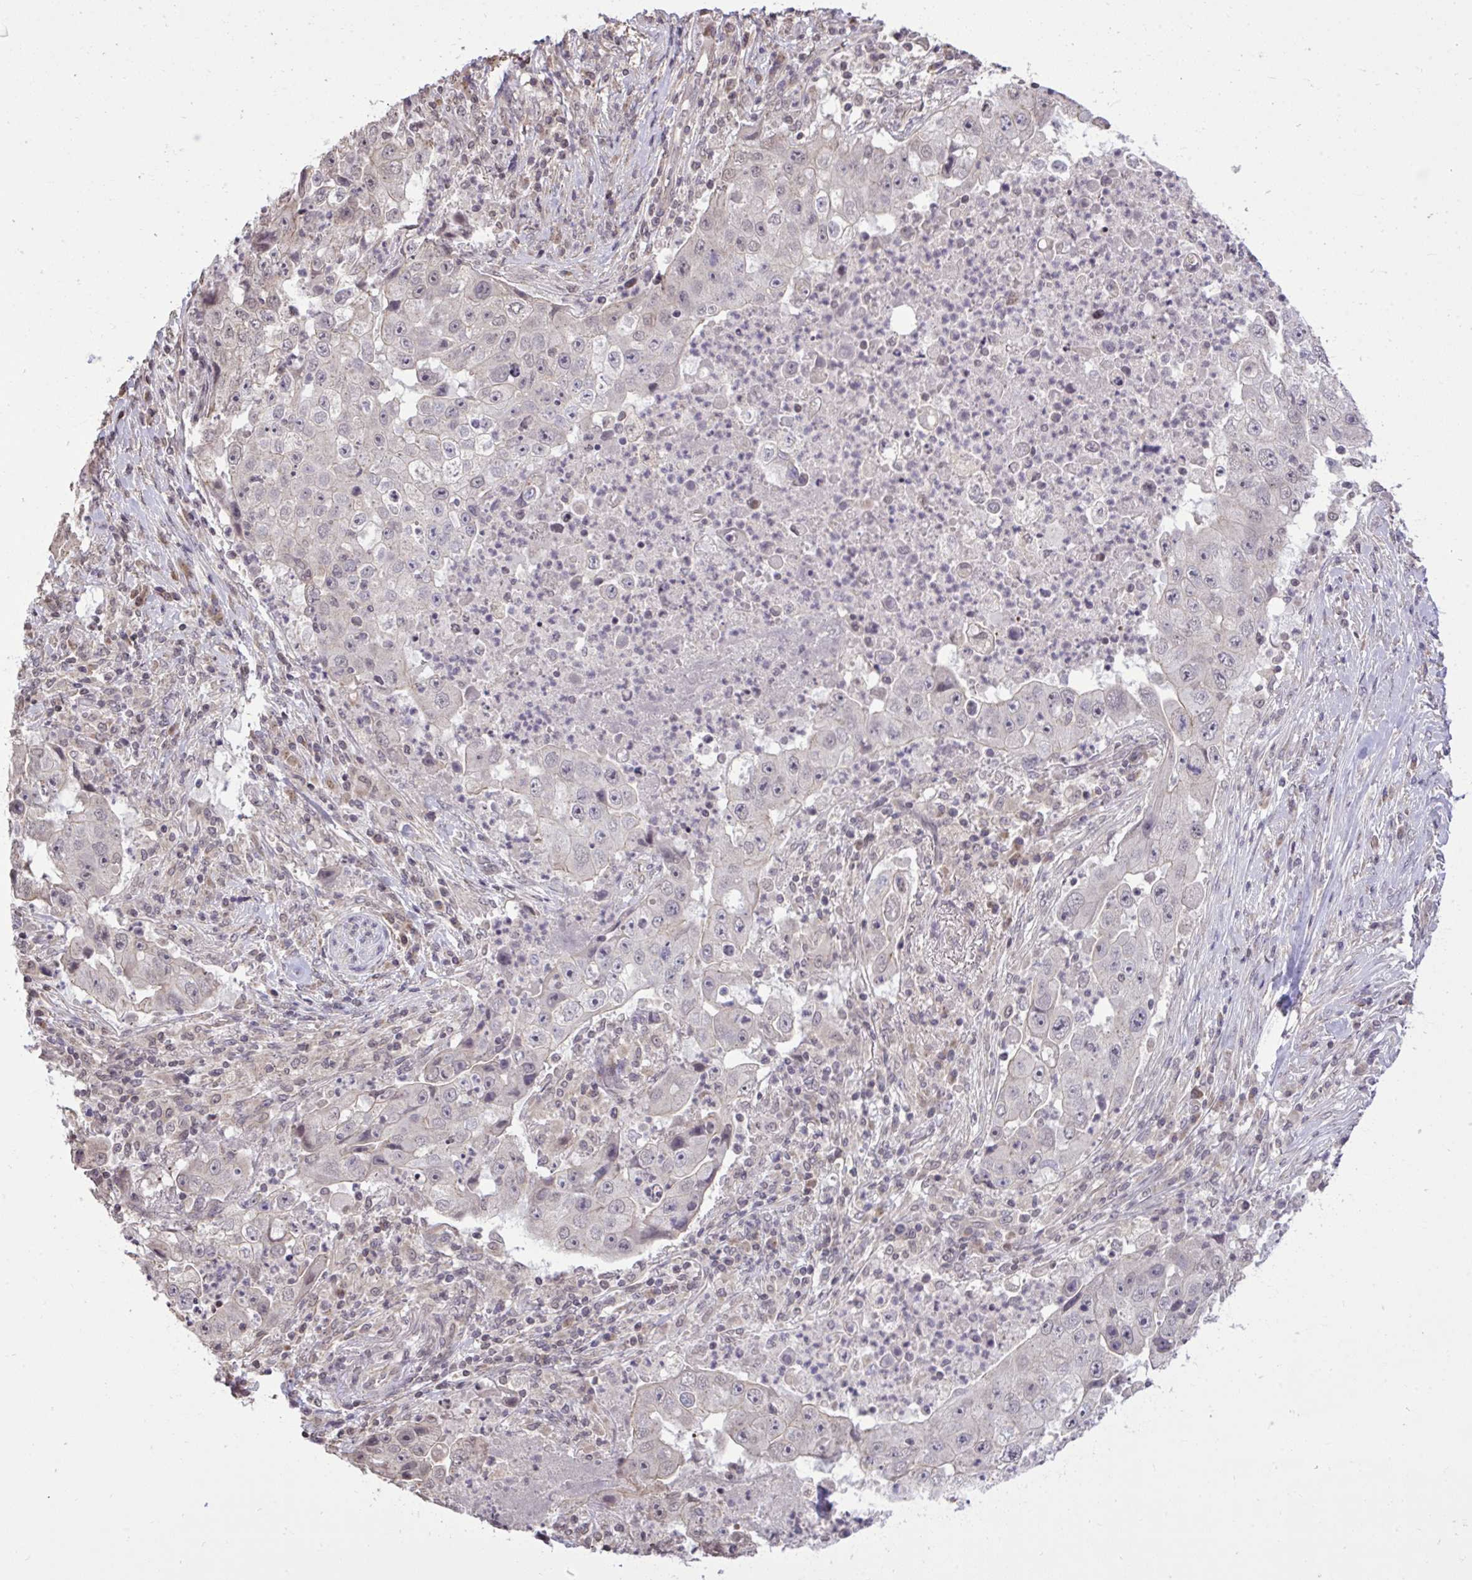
{"staining": {"intensity": "negative", "quantity": "none", "location": "none"}, "tissue": "lung cancer", "cell_type": "Tumor cells", "image_type": "cancer", "snomed": [{"axis": "morphology", "description": "Squamous cell carcinoma, NOS"}, {"axis": "topography", "description": "Lung"}], "caption": "Protein analysis of lung squamous cell carcinoma exhibits no significant expression in tumor cells.", "gene": "CYP20A1", "patient": {"sex": "male", "age": 64}}